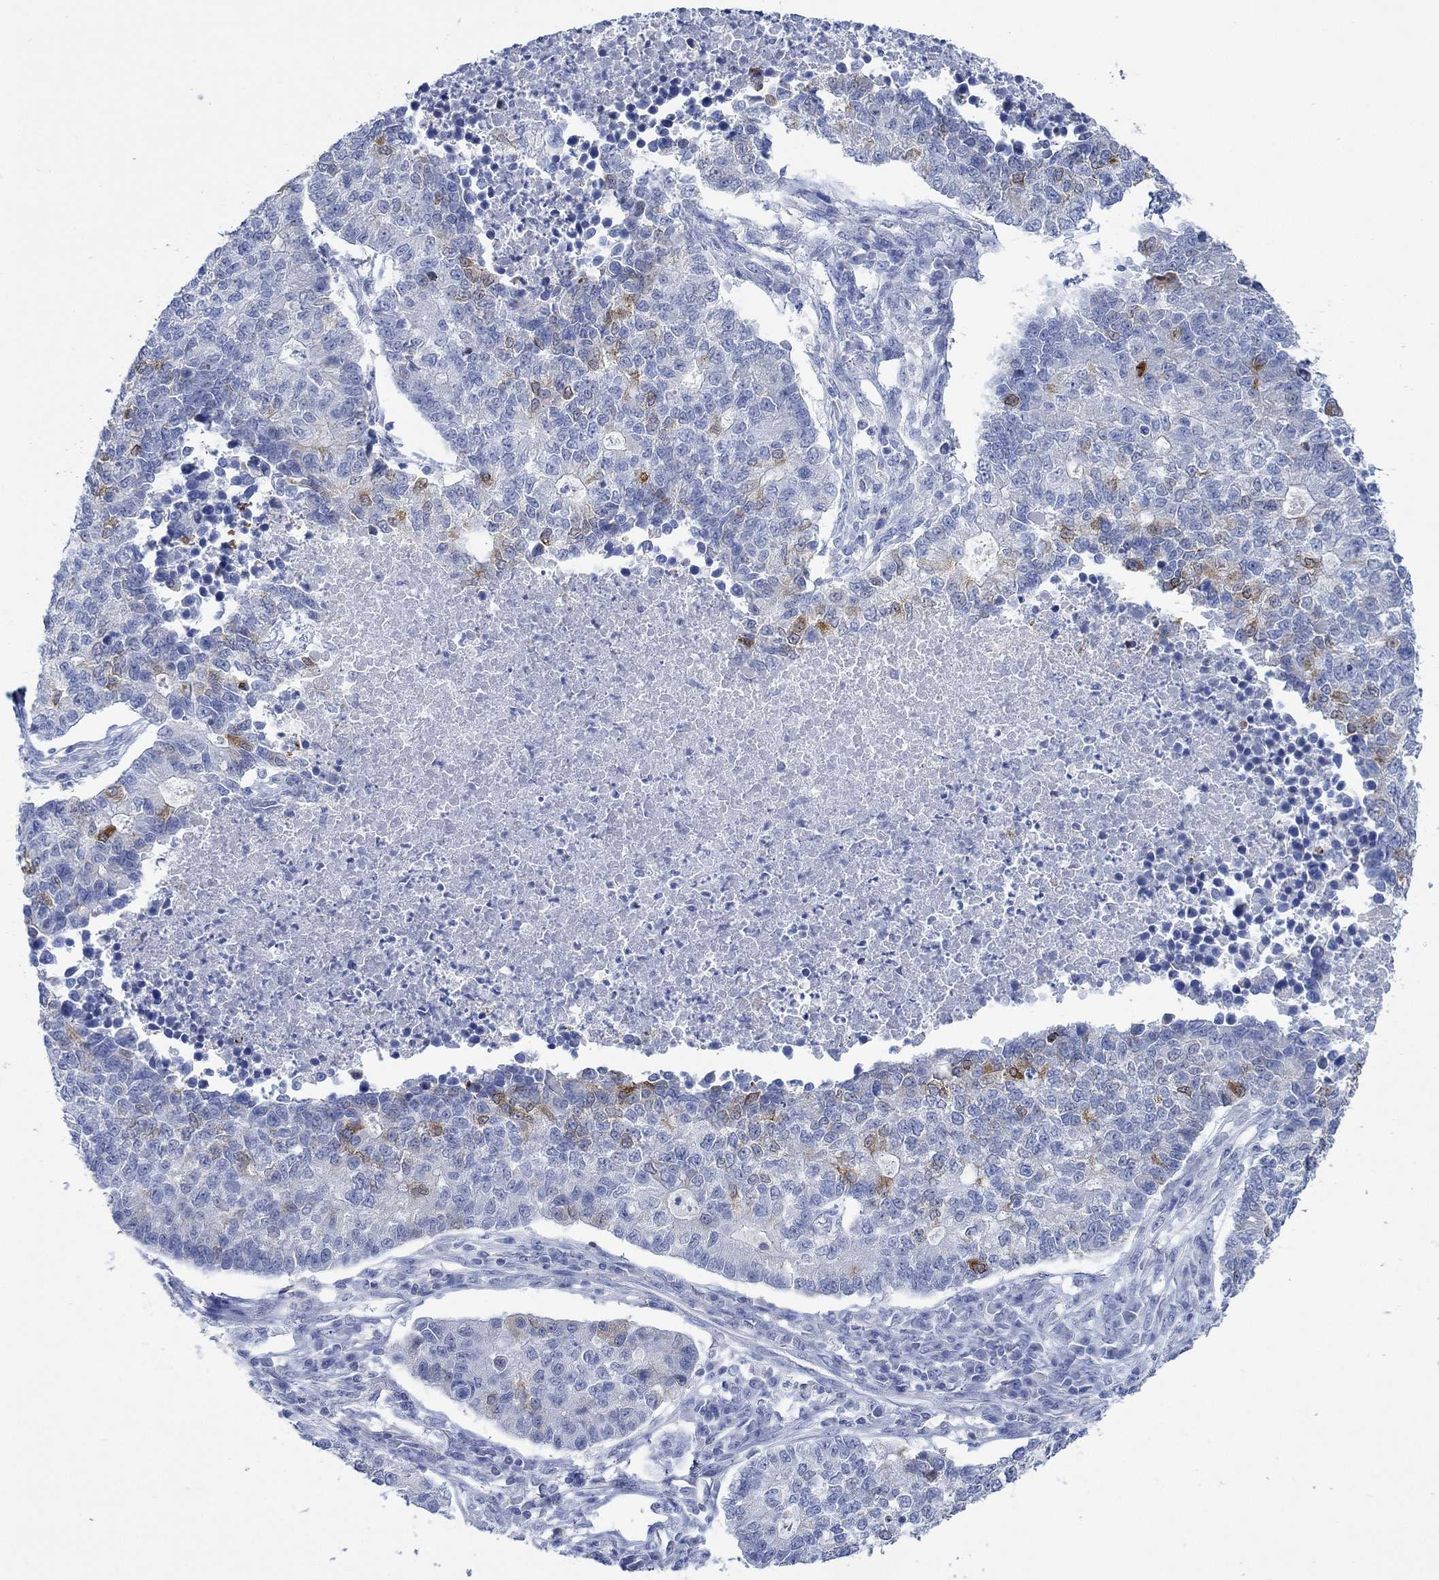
{"staining": {"intensity": "strong", "quantity": "<25%", "location": "cytoplasmic/membranous"}, "tissue": "lung cancer", "cell_type": "Tumor cells", "image_type": "cancer", "snomed": [{"axis": "morphology", "description": "Adenocarcinoma, NOS"}, {"axis": "topography", "description": "Lung"}], "caption": "This is an image of immunohistochemistry (IHC) staining of lung cancer, which shows strong expression in the cytoplasmic/membranous of tumor cells.", "gene": "PPP1R17", "patient": {"sex": "male", "age": 57}}